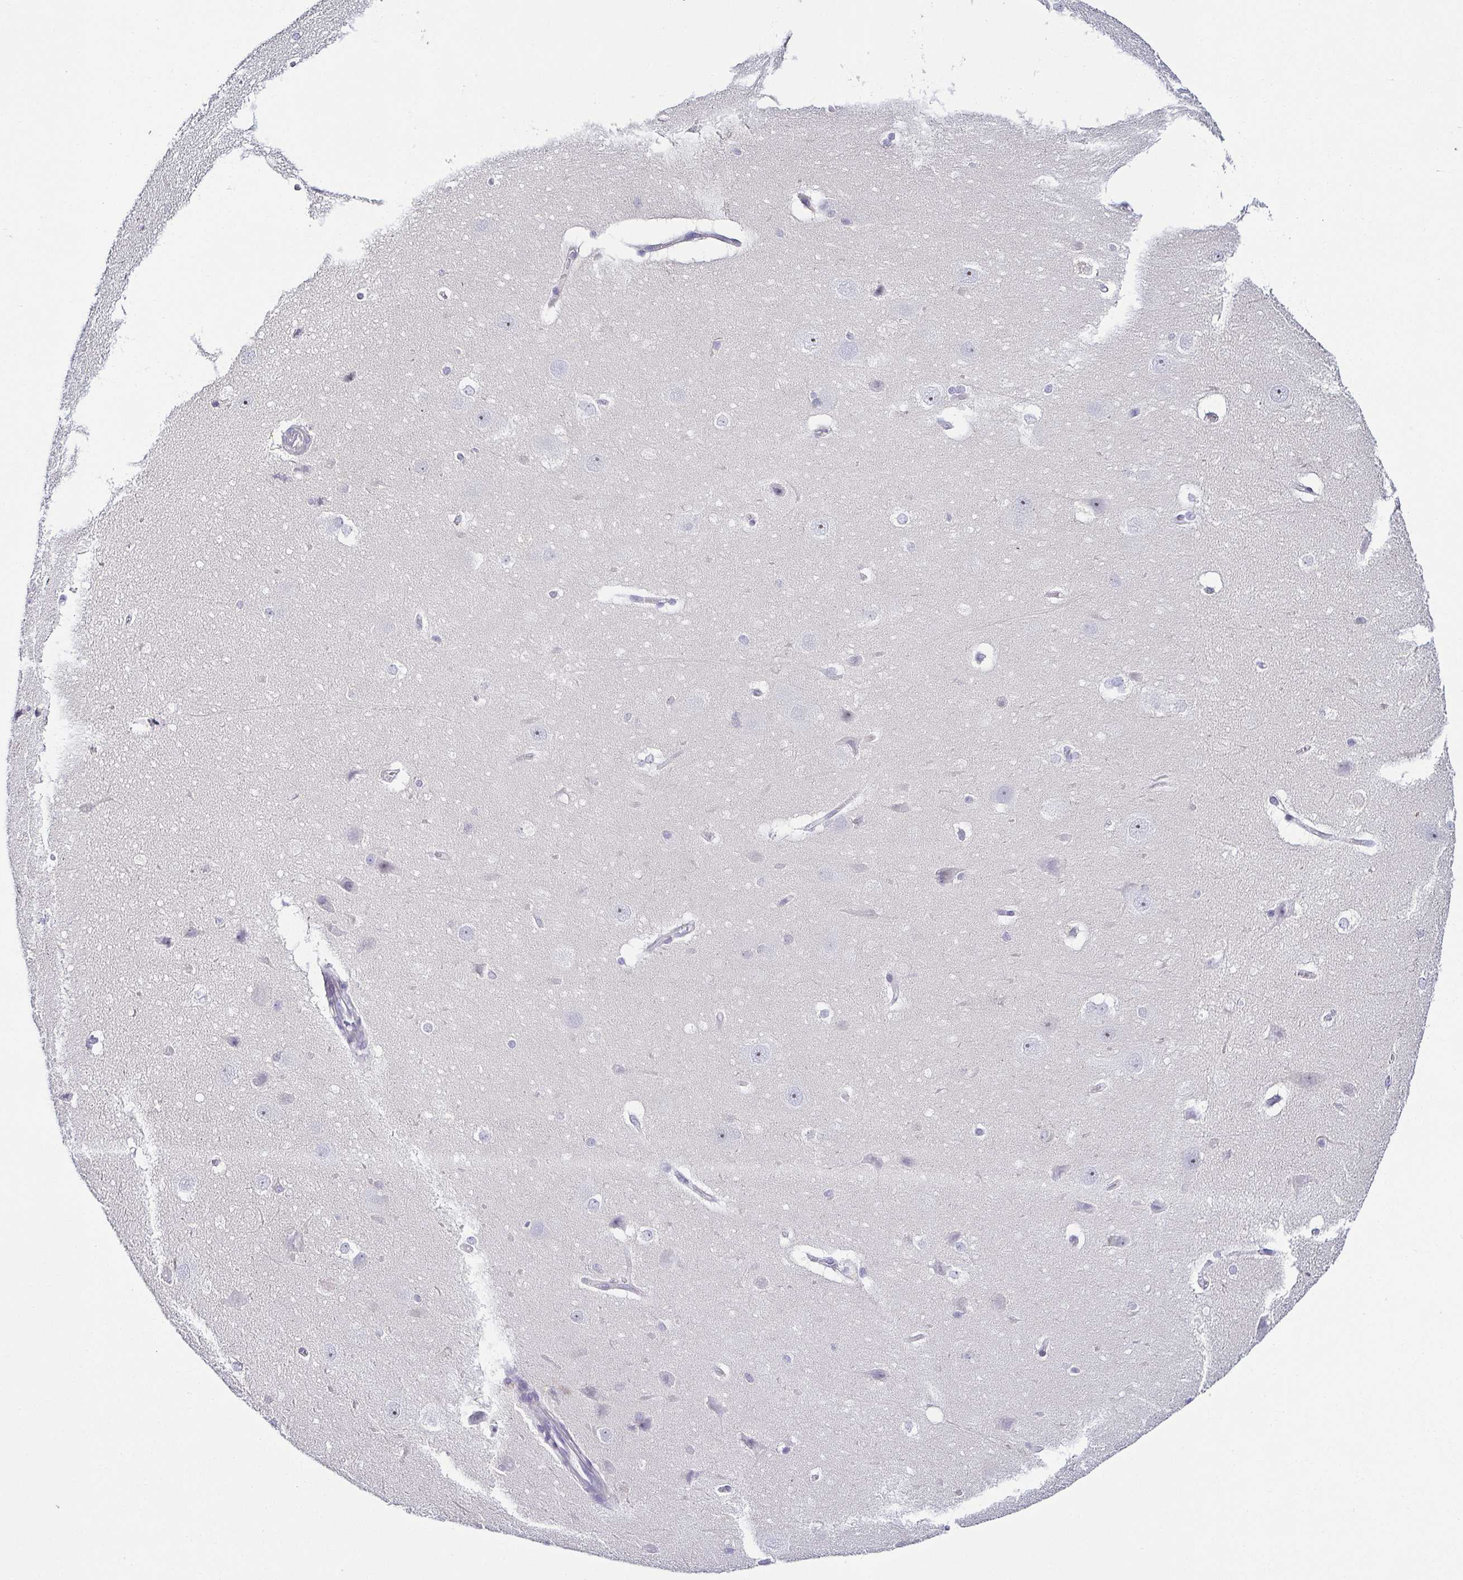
{"staining": {"intensity": "negative", "quantity": "none", "location": "none"}, "tissue": "hippocampus", "cell_type": "Glial cells", "image_type": "normal", "snomed": [{"axis": "morphology", "description": "Normal tissue, NOS"}, {"axis": "topography", "description": "Cerebral cortex"}, {"axis": "topography", "description": "Hippocampus"}], "caption": "This is a micrograph of immunohistochemistry staining of unremarkable hippocampus, which shows no positivity in glial cells.", "gene": "FAM162B", "patient": {"sex": "female", "age": 19}}